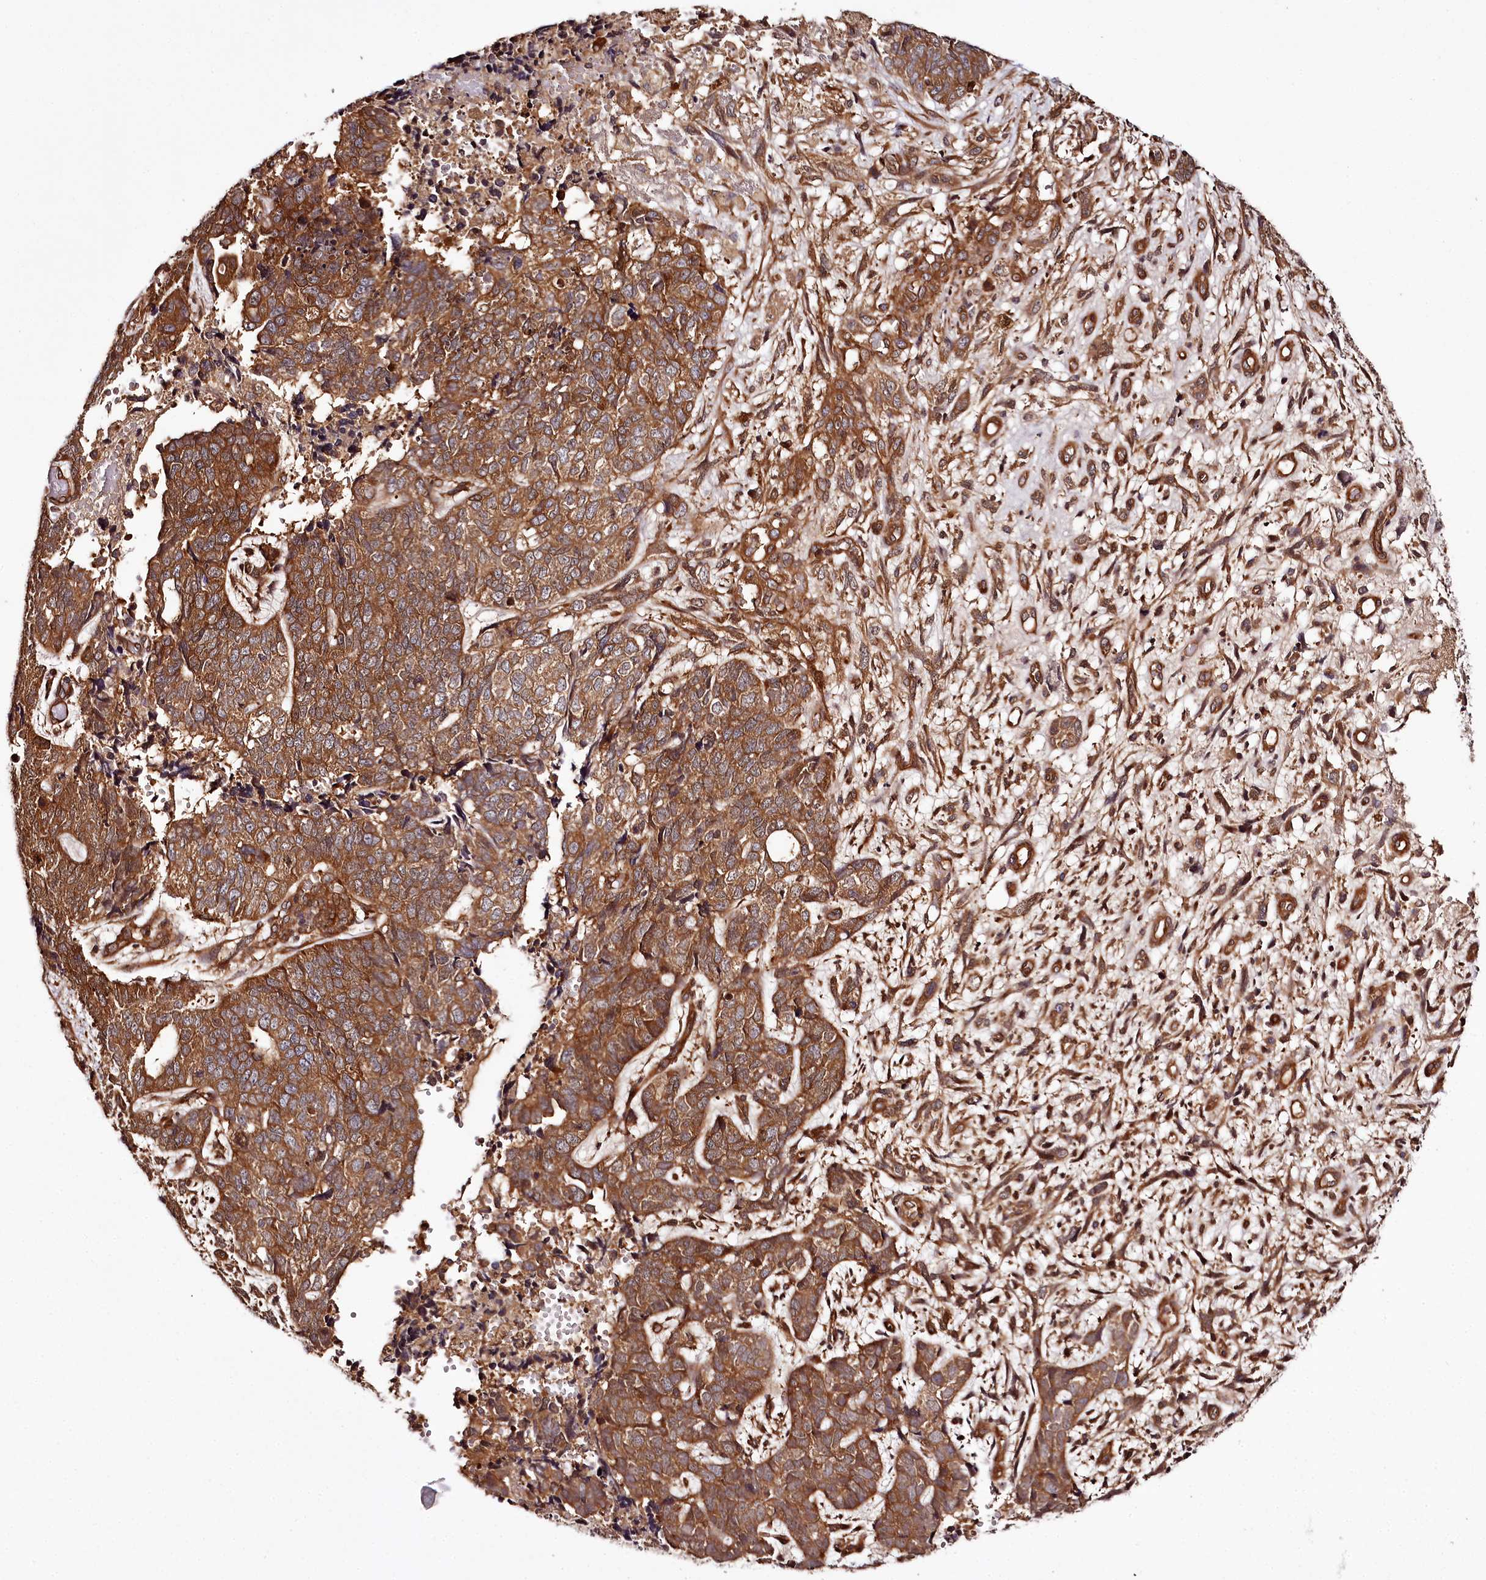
{"staining": {"intensity": "moderate", "quantity": ">75%", "location": "cytoplasmic/membranous"}, "tissue": "cervical cancer", "cell_type": "Tumor cells", "image_type": "cancer", "snomed": [{"axis": "morphology", "description": "Squamous cell carcinoma, NOS"}, {"axis": "topography", "description": "Cervix"}], "caption": "This micrograph exhibits IHC staining of cervical cancer, with medium moderate cytoplasmic/membranous positivity in approximately >75% of tumor cells.", "gene": "TARS1", "patient": {"sex": "female", "age": 63}}